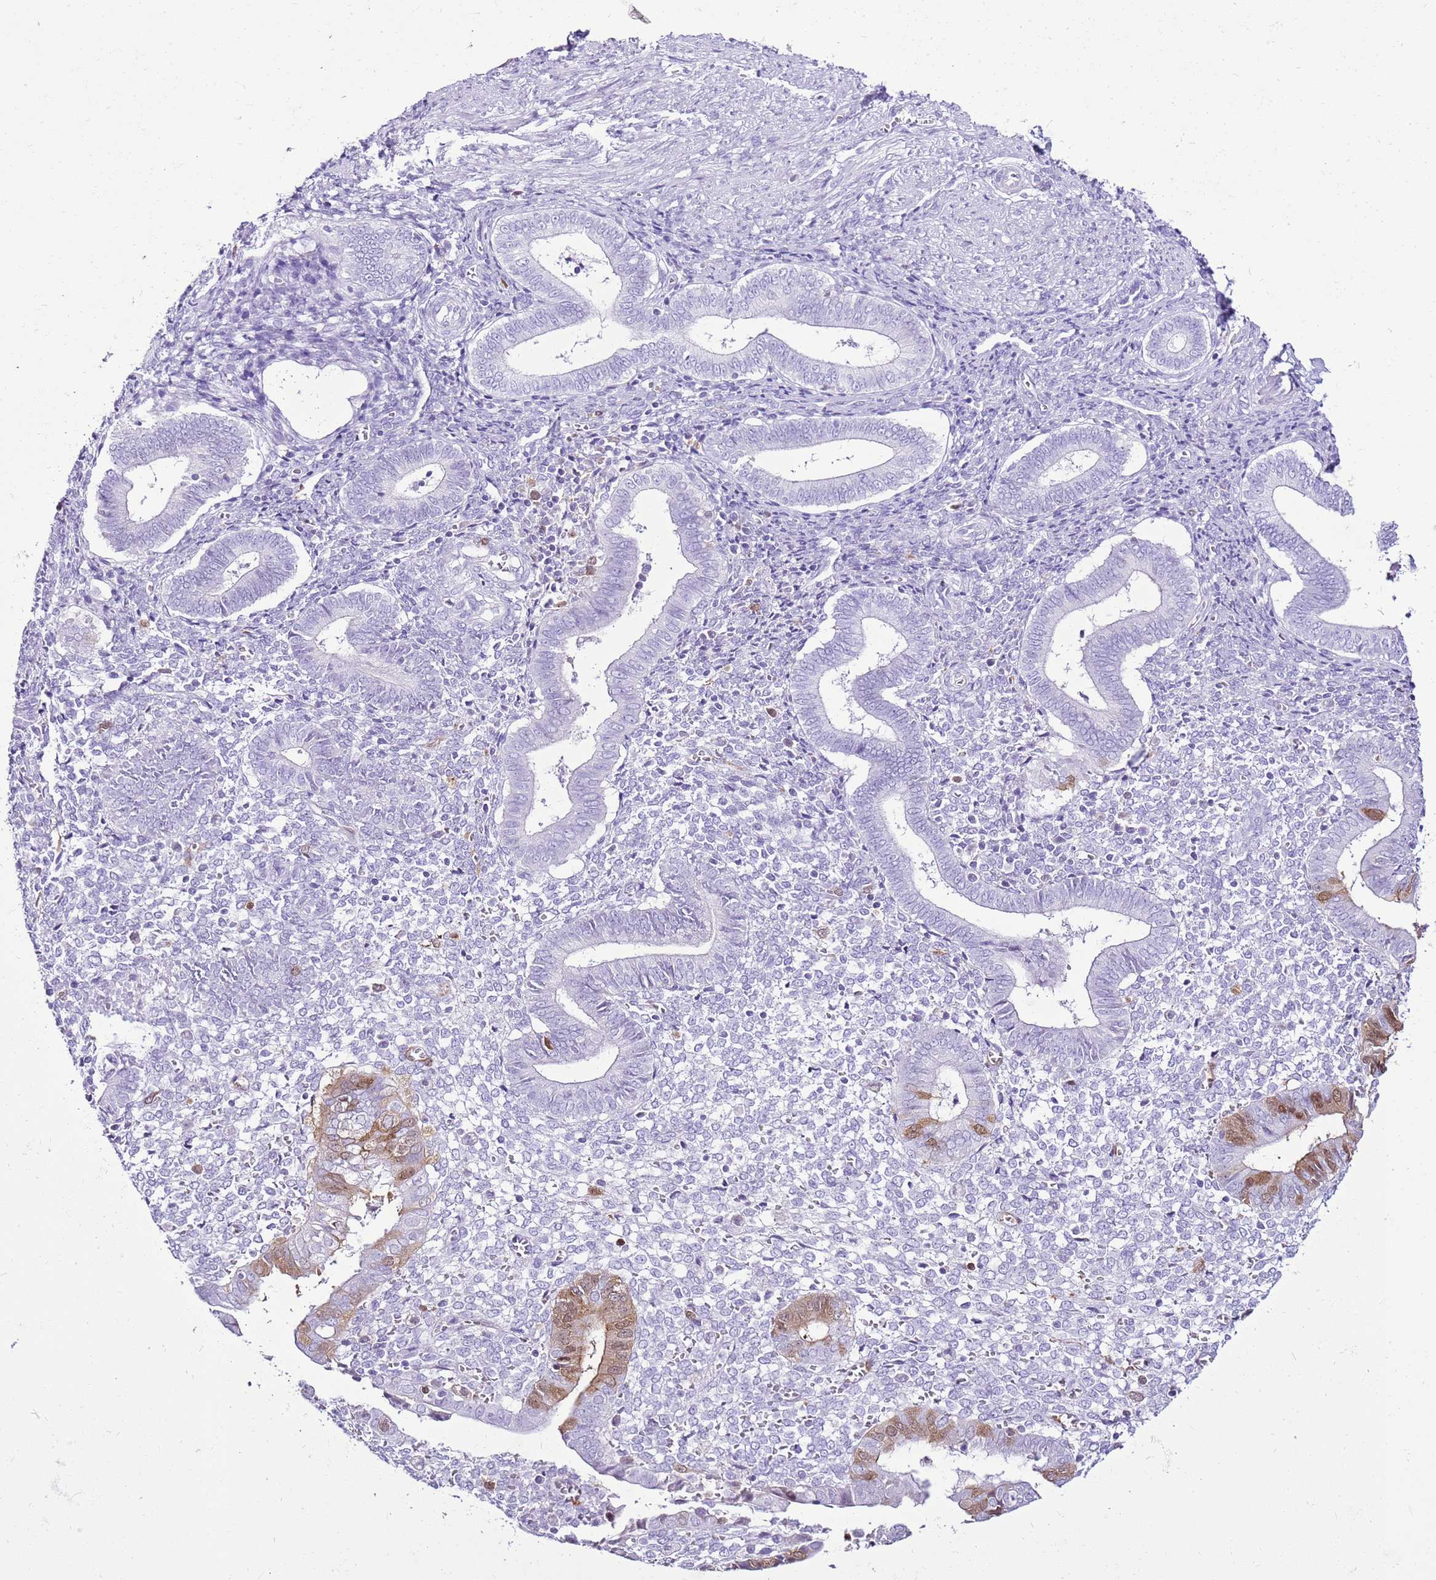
{"staining": {"intensity": "negative", "quantity": "none", "location": "none"}, "tissue": "endometrium", "cell_type": "Cells in endometrial stroma", "image_type": "normal", "snomed": [{"axis": "morphology", "description": "Normal tissue, NOS"}, {"axis": "topography", "description": "Other"}, {"axis": "topography", "description": "Endometrium"}], "caption": "Human endometrium stained for a protein using immunohistochemistry demonstrates no positivity in cells in endometrial stroma.", "gene": "SPC25", "patient": {"sex": "female", "age": 44}}